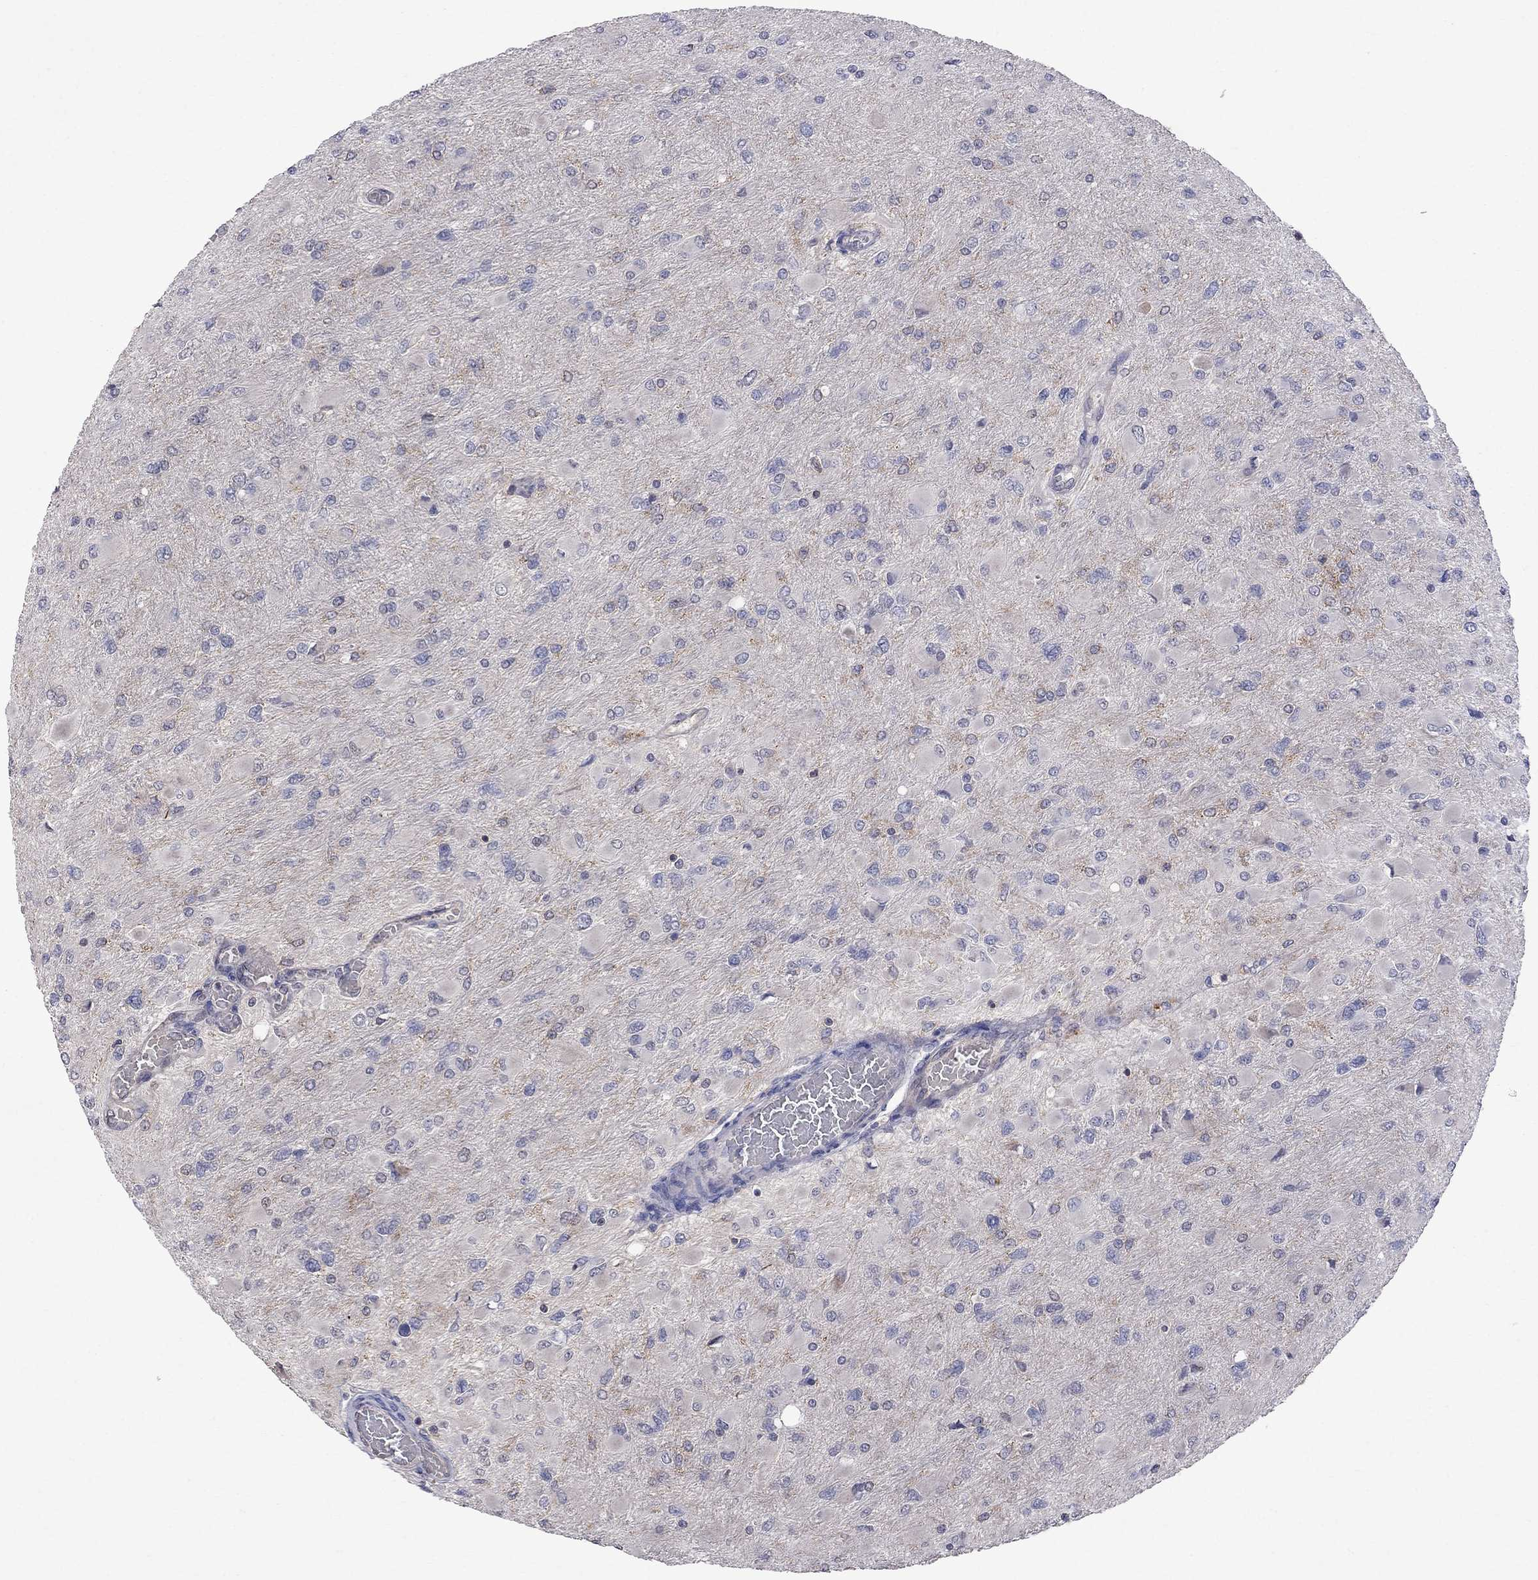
{"staining": {"intensity": "negative", "quantity": "none", "location": "none"}, "tissue": "glioma", "cell_type": "Tumor cells", "image_type": "cancer", "snomed": [{"axis": "morphology", "description": "Glioma, malignant, High grade"}, {"axis": "topography", "description": "Cerebral cortex"}], "caption": "Protein analysis of malignant glioma (high-grade) displays no significant staining in tumor cells.", "gene": "ABI3", "patient": {"sex": "female", "age": 36}}